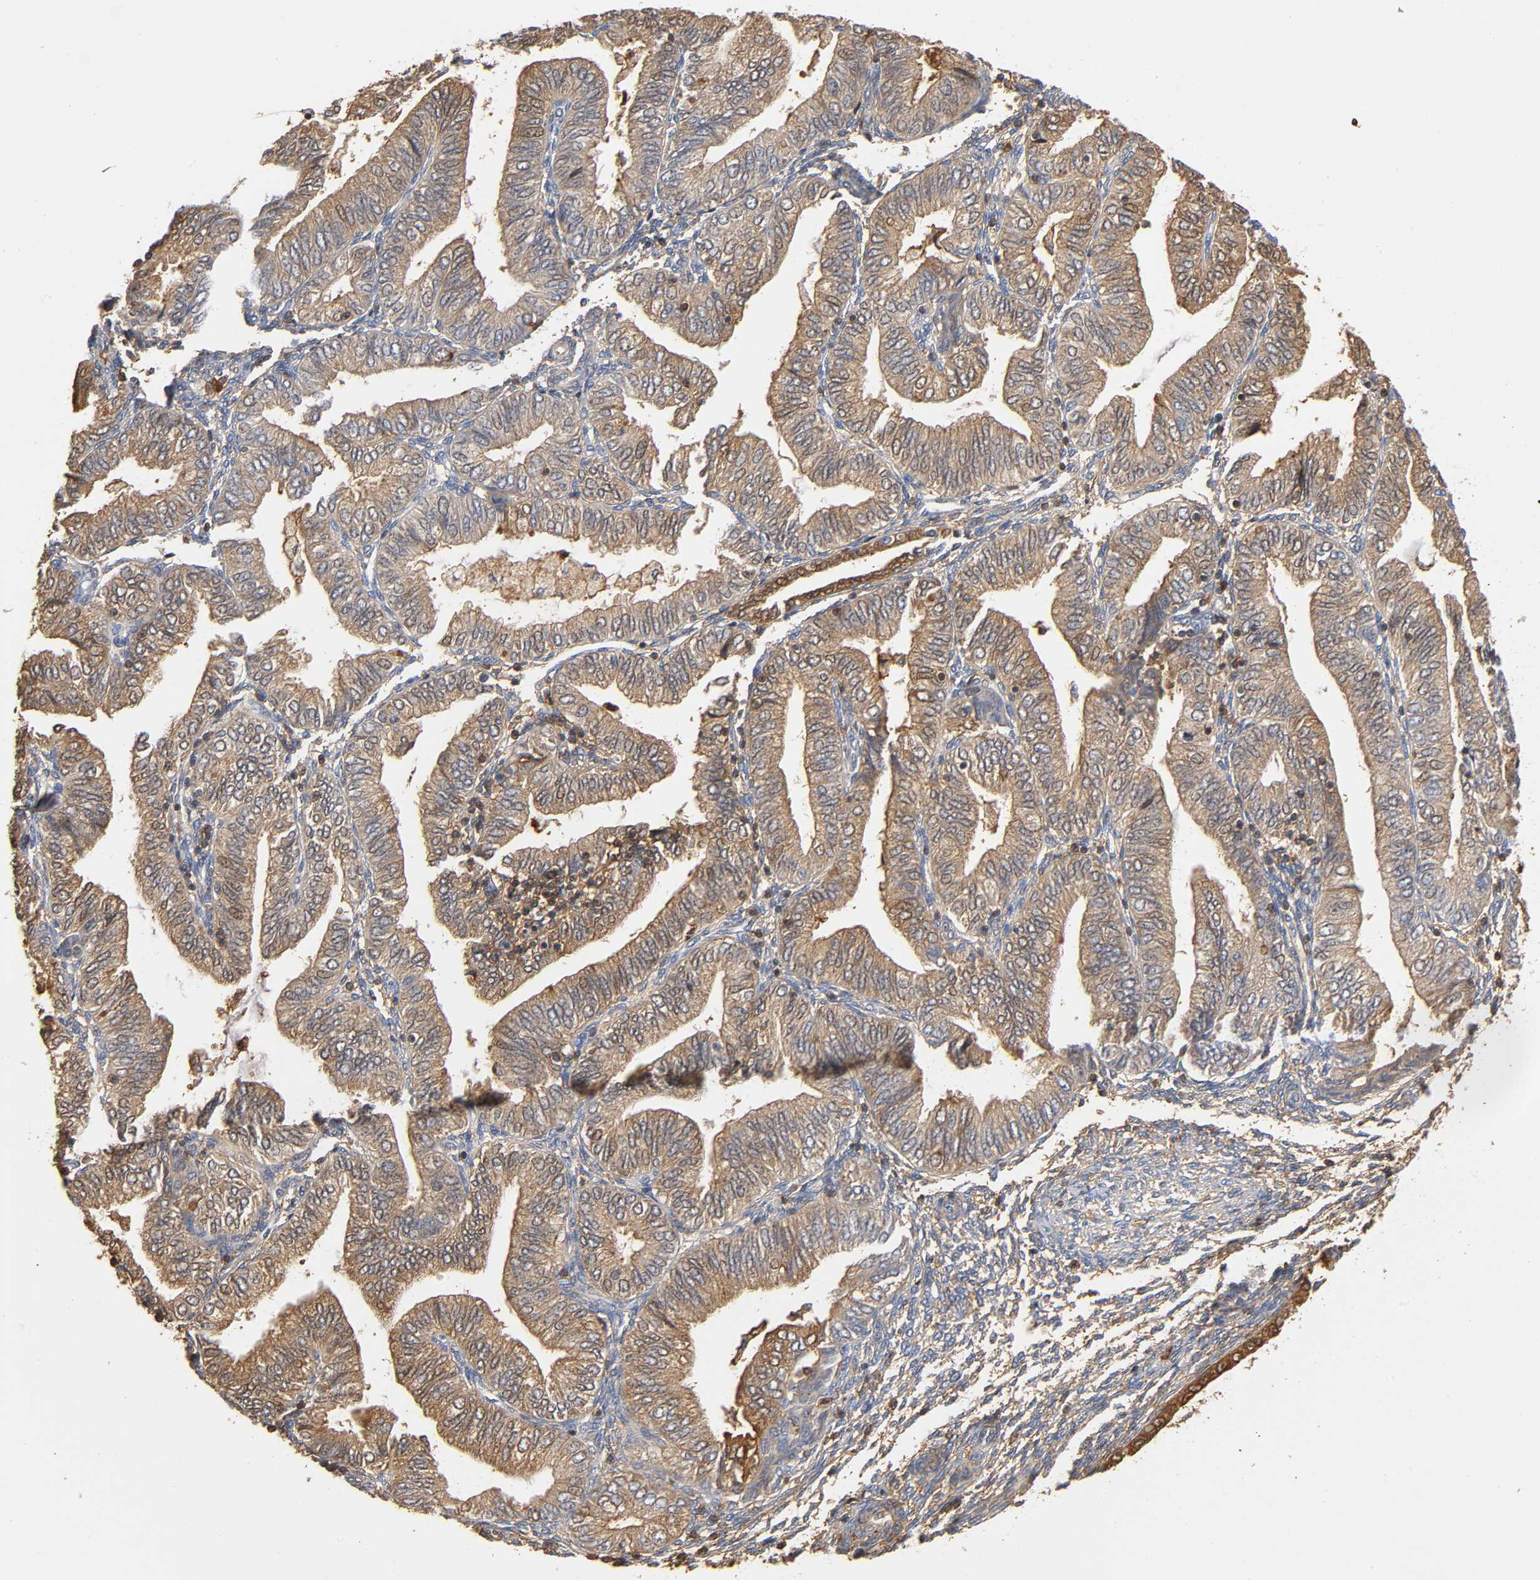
{"staining": {"intensity": "weak", "quantity": ">75%", "location": "cytoplasmic/membranous"}, "tissue": "endometrial cancer", "cell_type": "Tumor cells", "image_type": "cancer", "snomed": [{"axis": "morphology", "description": "Adenocarcinoma, NOS"}, {"axis": "topography", "description": "Endometrium"}], "caption": "This image shows IHC staining of adenocarcinoma (endometrial), with low weak cytoplasmic/membranous staining in about >75% of tumor cells.", "gene": "ANXA11", "patient": {"sex": "female", "age": 51}}